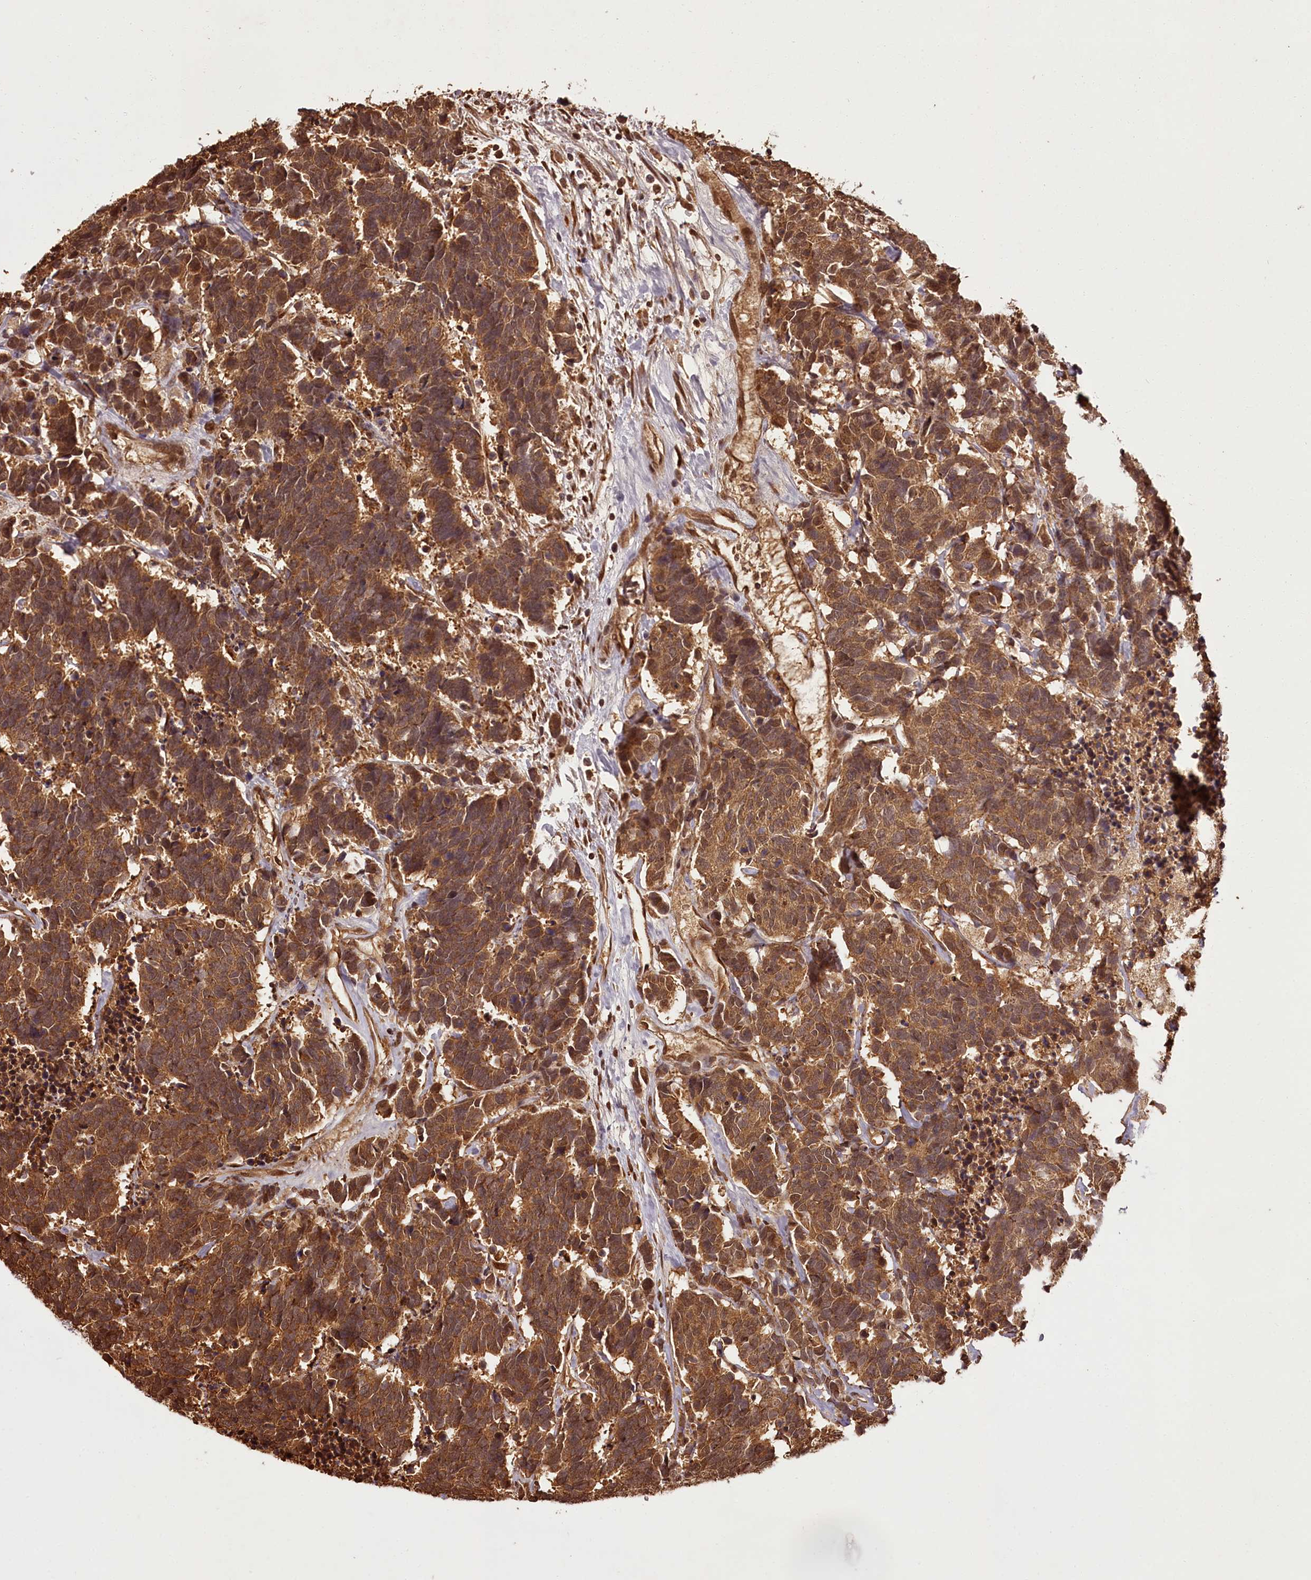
{"staining": {"intensity": "strong", "quantity": ">75%", "location": "cytoplasmic/membranous,nuclear"}, "tissue": "carcinoid", "cell_type": "Tumor cells", "image_type": "cancer", "snomed": [{"axis": "morphology", "description": "Carcinoma, NOS"}, {"axis": "morphology", "description": "Carcinoid, malignant, NOS"}, {"axis": "topography", "description": "Urinary bladder"}], "caption": "Tumor cells show strong cytoplasmic/membranous and nuclear staining in approximately >75% of cells in malignant carcinoid.", "gene": "NPRL2", "patient": {"sex": "male", "age": 57}}